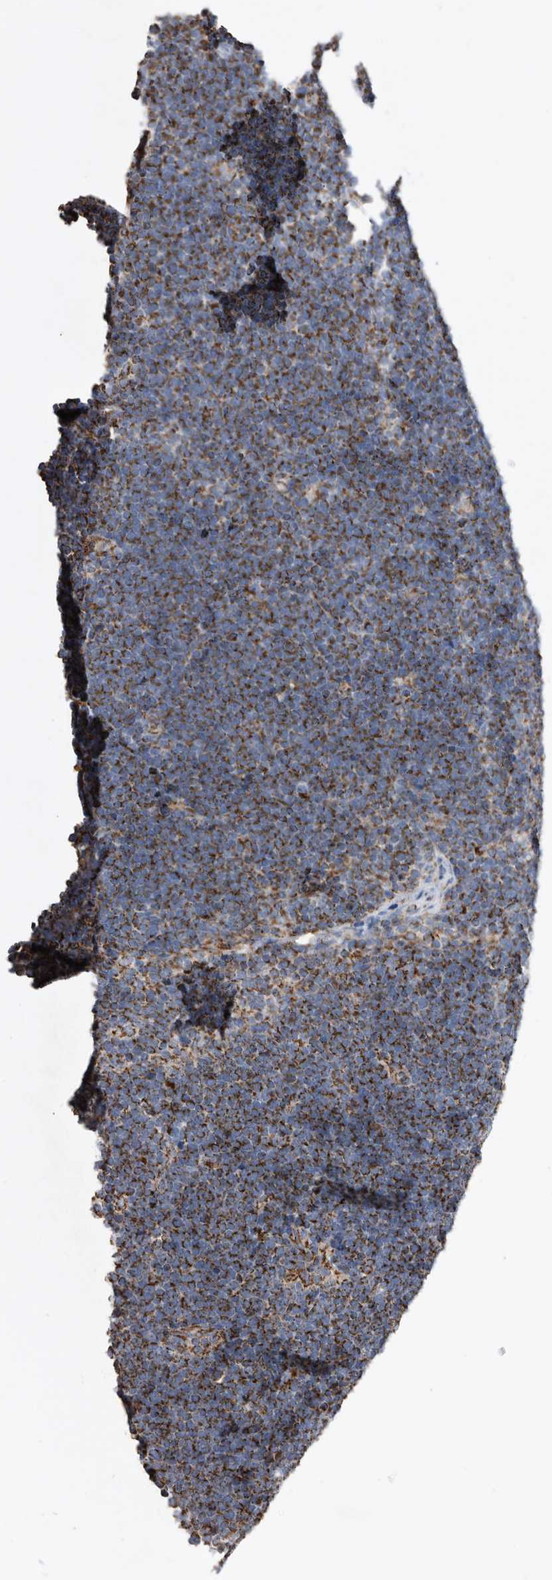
{"staining": {"intensity": "strong", "quantity": "25%-75%", "location": "cytoplasmic/membranous"}, "tissue": "lymphoma", "cell_type": "Tumor cells", "image_type": "cancer", "snomed": [{"axis": "morphology", "description": "Malignant lymphoma, non-Hodgkin's type, High grade"}, {"axis": "topography", "description": "Lymph node"}], "caption": "Immunohistochemistry (IHC) photomicrograph of neoplastic tissue: high-grade malignant lymphoma, non-Hodgkin's type stained using IHC reveals high levels of strong protein expression localized specifically in the cytoplasmic/membranous of tumor cells, appearing as a cytoplasmic/membranous brown color.", "gene": "WFDC1", "patient": {"sex": "male", "age": 13}}